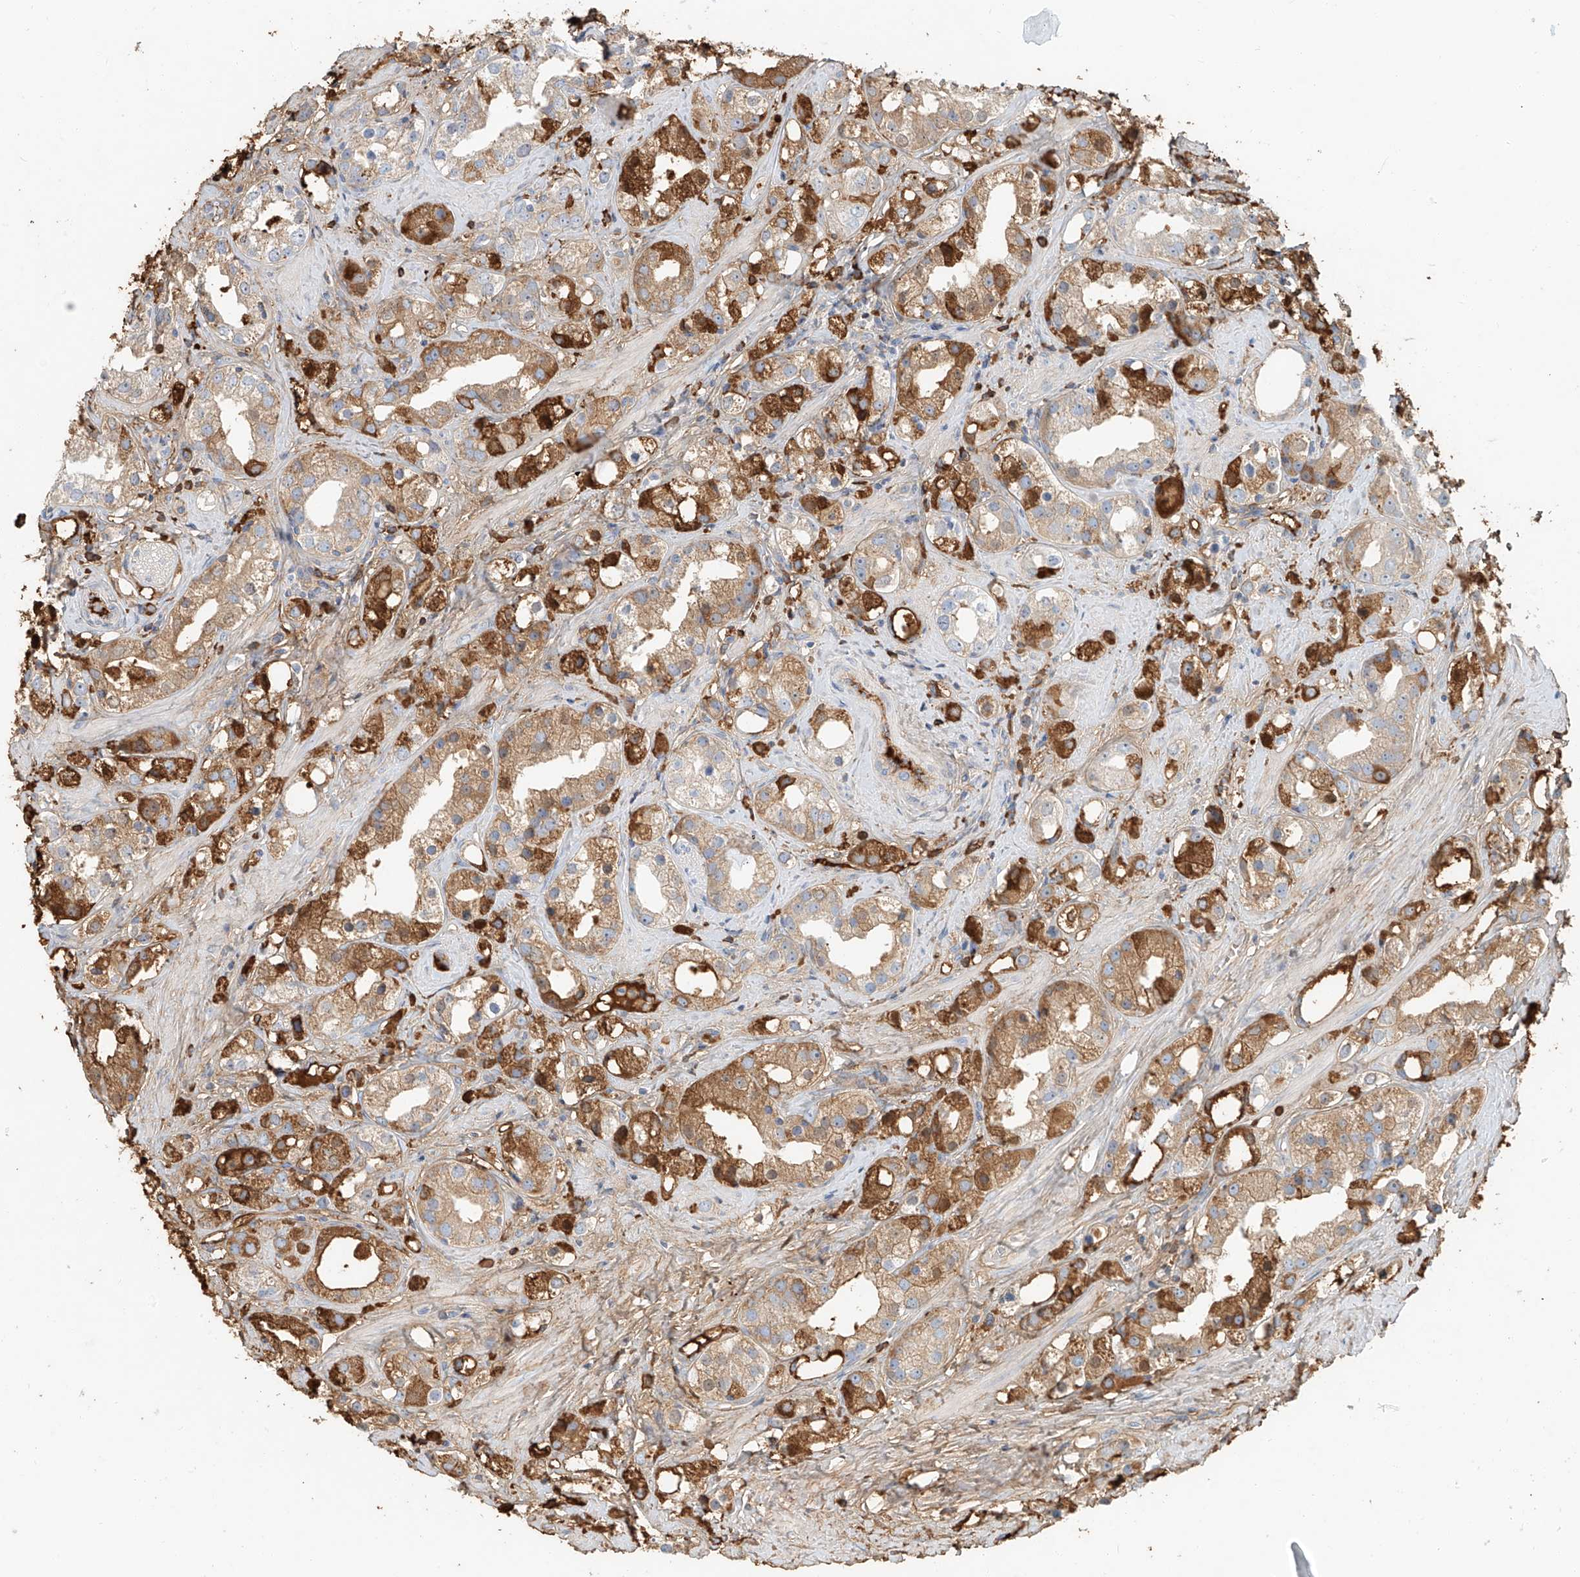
{"staining": {"intensity": "moderate", "quantity": ">75%", "location": "cytoplasmic/membranous"}, "tissue": "prostate cancer", "cell_type": "Tumor cells", "image_type": "cancer", "snomed": [{"axis": "morphology", "description": "Adenocarcinoma, NOS"}, {"axis": "topography", "description": "Prostate"}], "caption": "The photomicrograph shows immunohistochemical staining of prostate cancer. There is moderate cytoplasmic/membranous positivity is present in about >75% of tumor cells.", "gene": "ZFP30", "patient": {"sex": "male", "age": 79}}